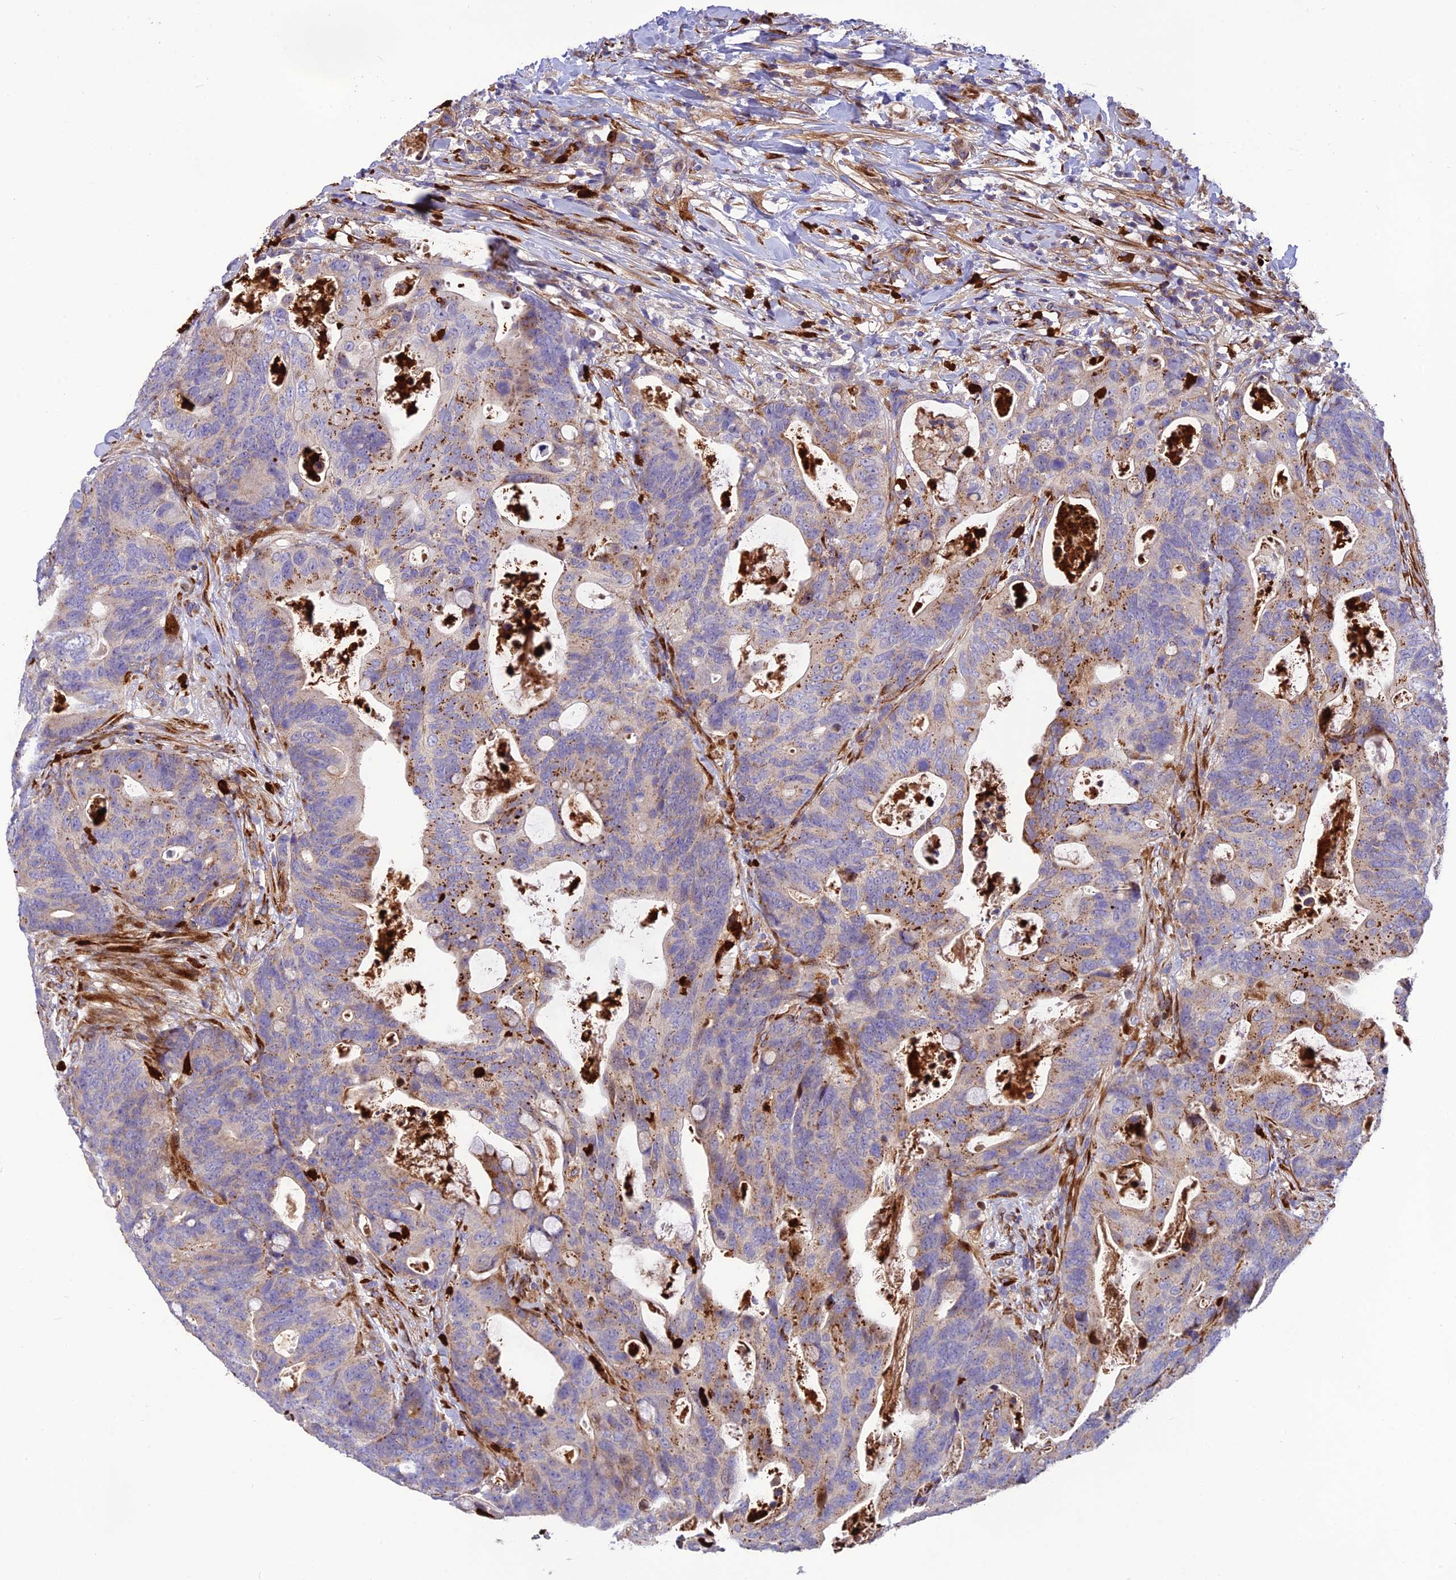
{"staining": {"intensity": "moderate", "quantity": "<25%", "location": "cytoplasmic/membranous"}, "tissue": "colorectal cancer", "cell_type": "Tumor cells", "image_type": "cancer", "snomed": [{"axis": "morphology", "description": "Adenocarcinoma, NOS"}, {"axis": "topography", "description": "Colon"}], "caption": "Colorectal cancer was stained to show a protein in brown. There is low levels of moderate cytoplasmic/membranous expression in about <25% of tumor cells.", "gene": "CPSF4L", "patient": {"sex": "female", "age": 82}}